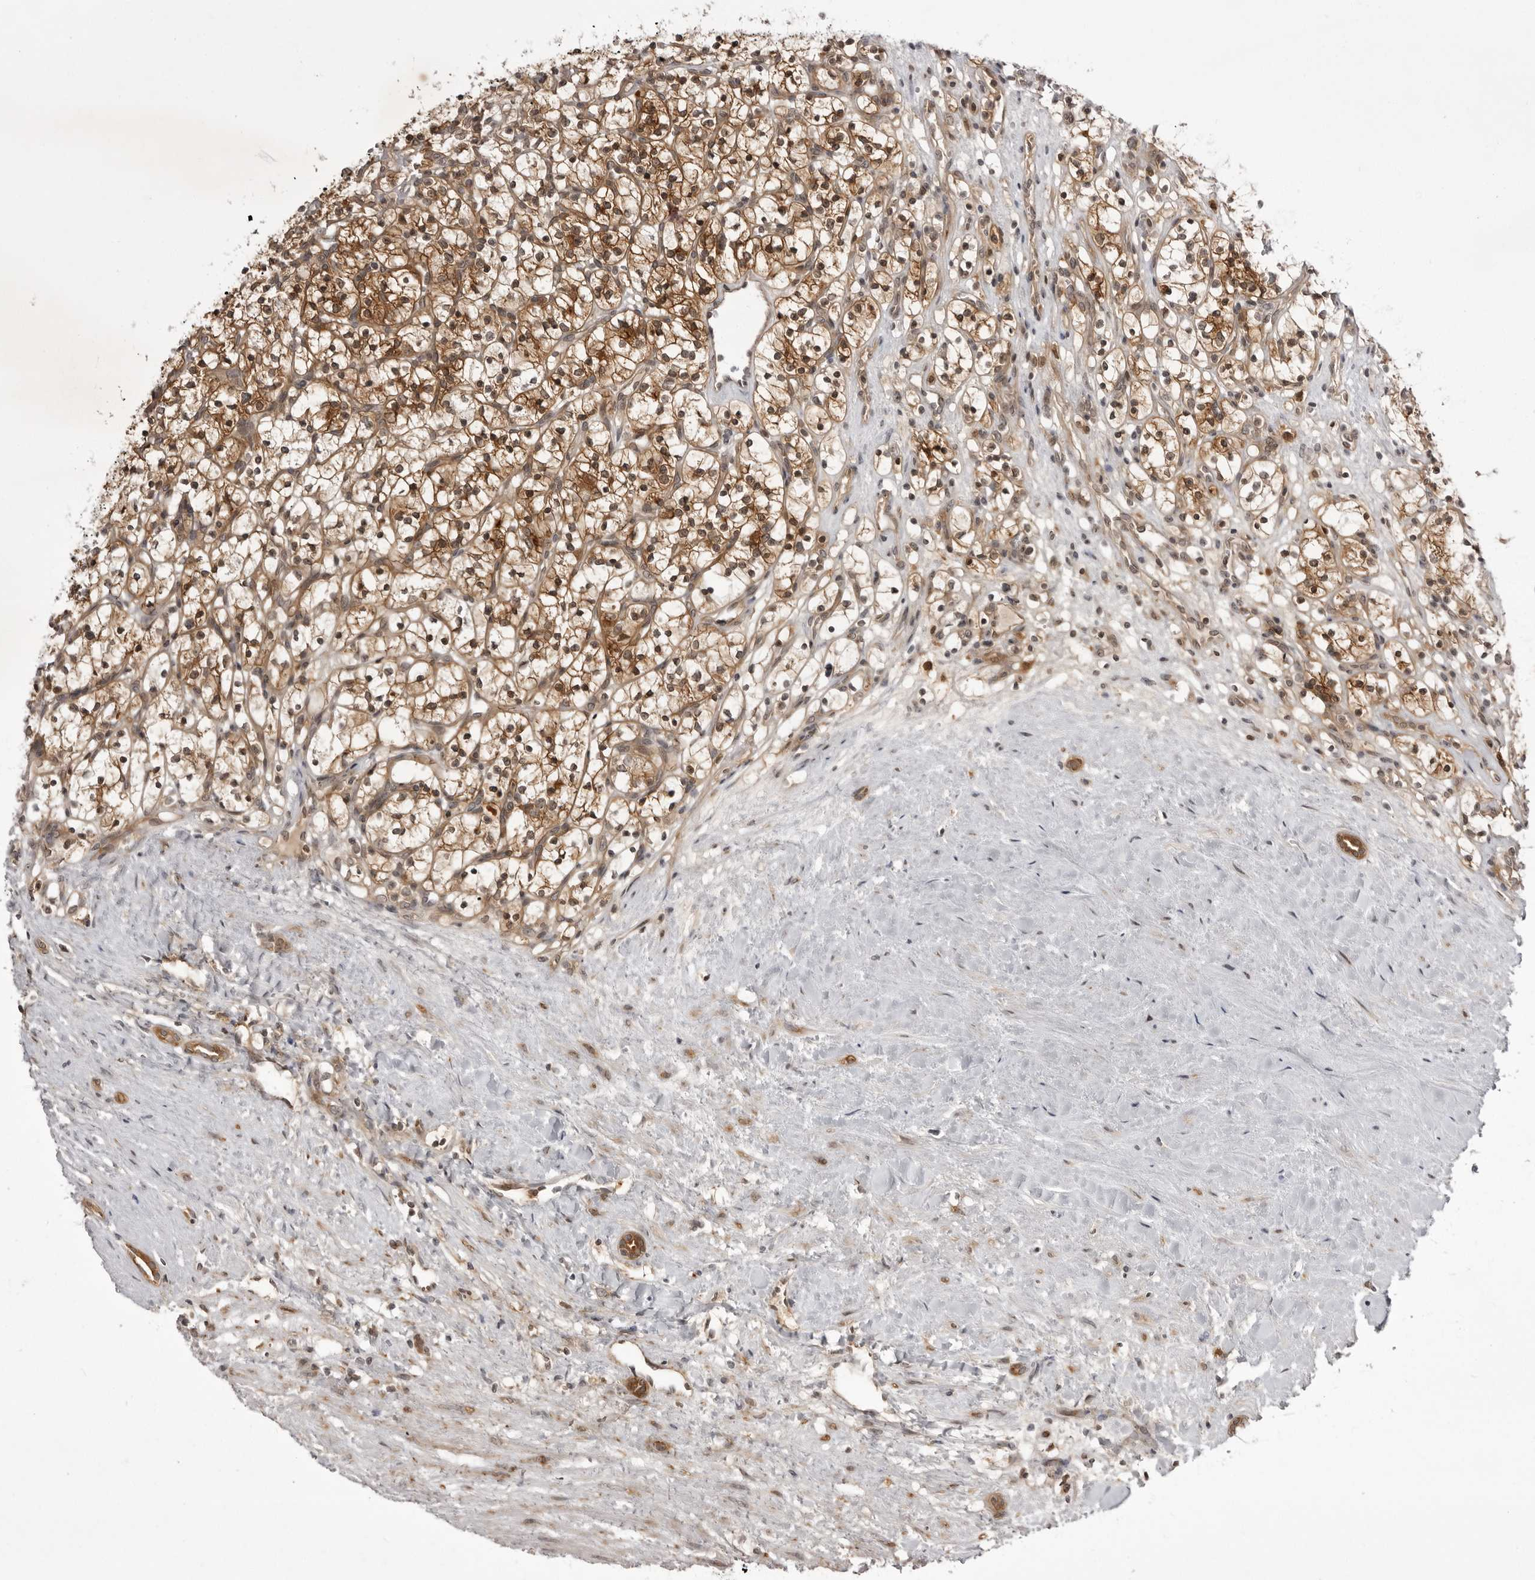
{"staining": {"intensity": "moderate", "quantity": ">75%", "location": "cytoplasmic/membranous"}, "tissue": "renal cancer", "cell_type": "Tumor cells", "image_type": "cancer", "snomed": [{"axis": "morphology", "description": "Adenocarcinoma, NOS"}, {"axis": "topography", "description": "Kidney"}], "caption": "A histopathology image showing moderate cytoplasmic/membranous expression in approximately >75% of tumor cells in adenocarcinoma (renal), as visualized by brown immunohistochemical staining.", "gene": "USP43", "patient": {"sex": "female", "age": 57}}